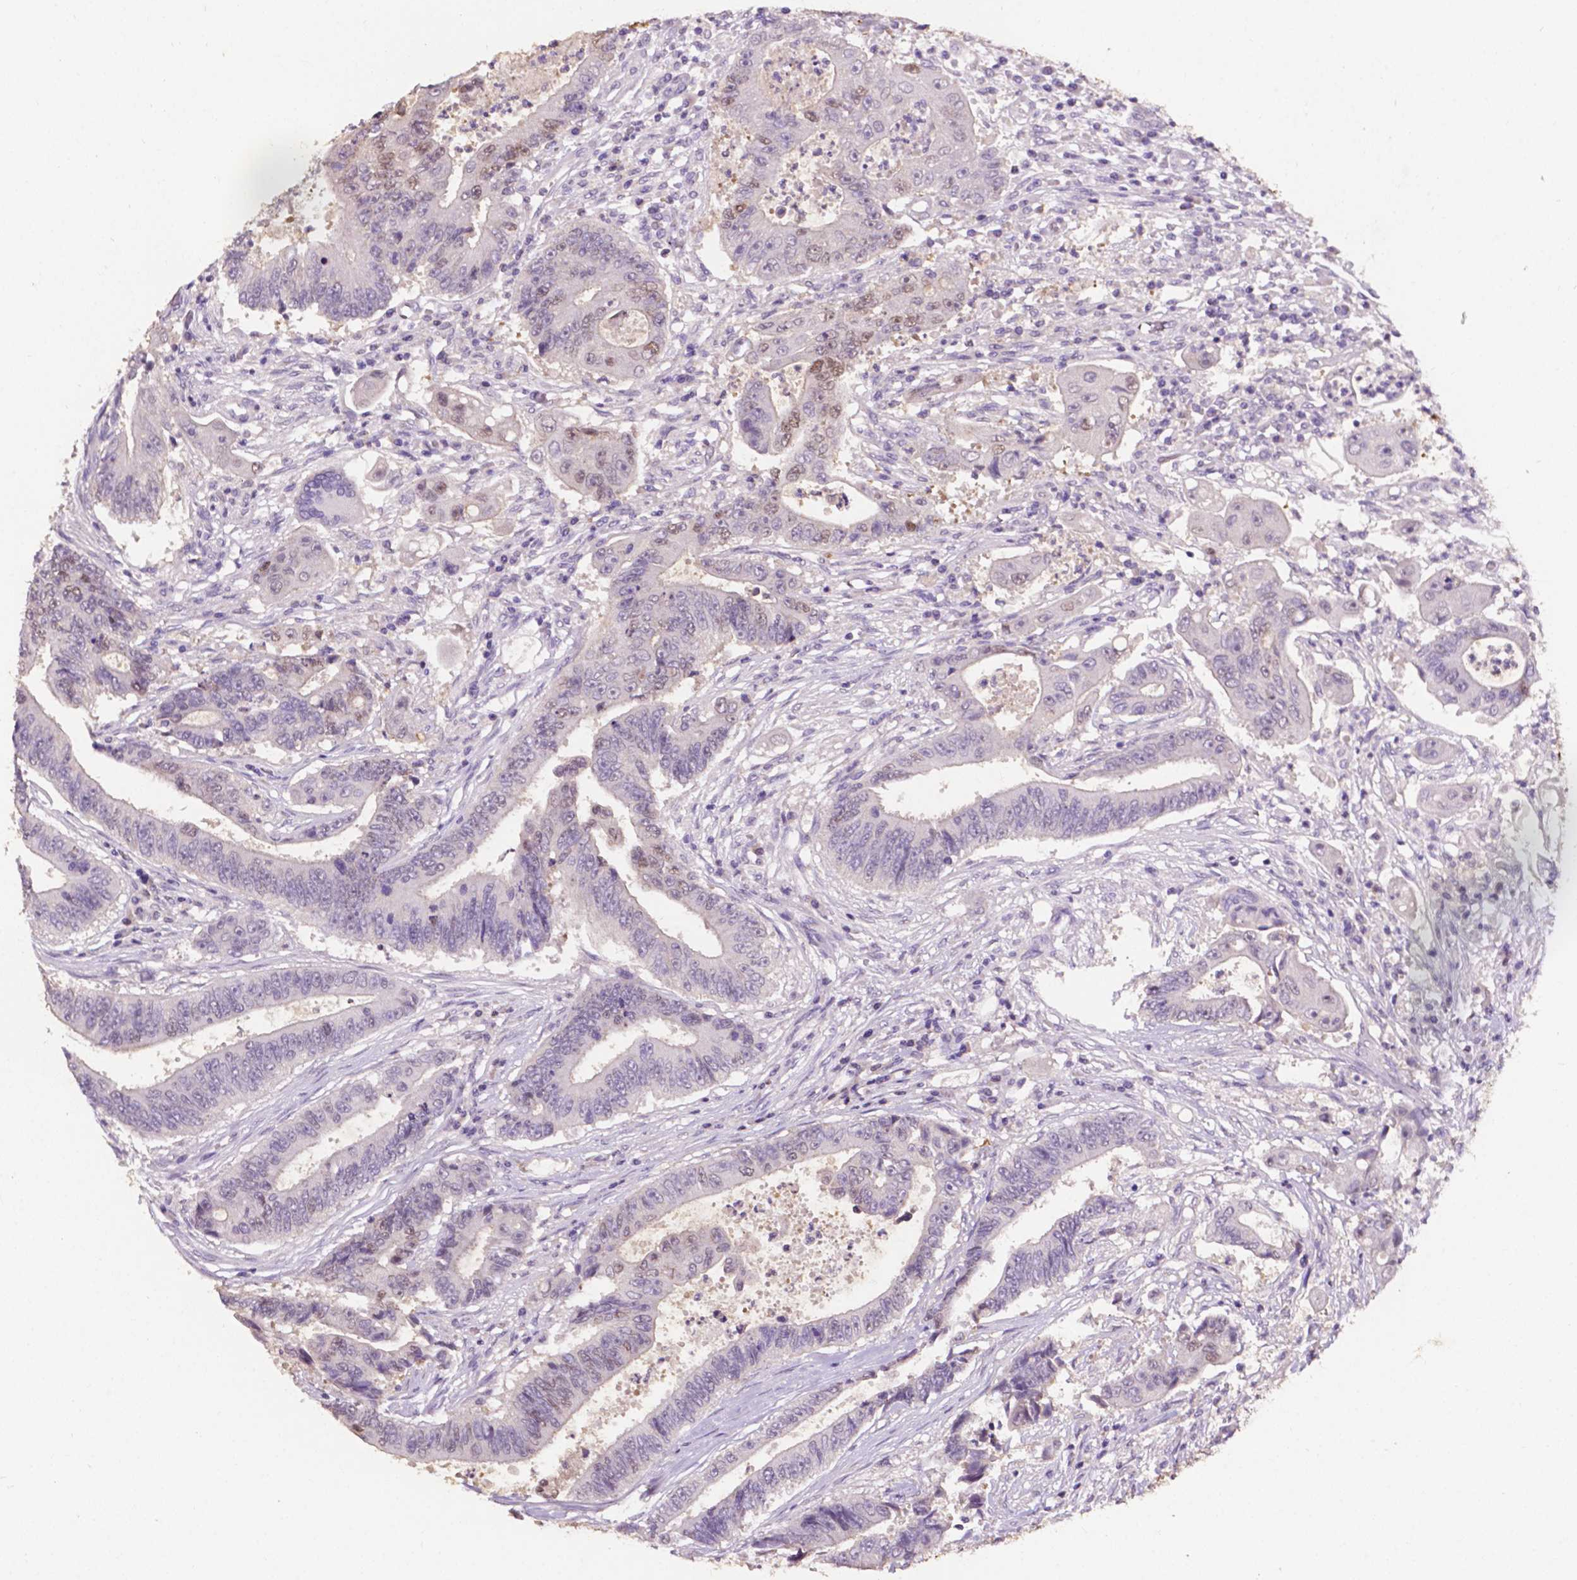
{"staining": {"intensity": "negative", "quantity": "none", "location": "none"}, "tissue": "colorectal cancer", "cell_type": "Tumor cells", "image_type": "cancer", "snomed": [{"axis": "morphology", "description": "Adenocarcinoma, NOS"}, {"axis": "topography", "description": "Rectum"}], "caption": "Immunohistochemistry (IHC) micrograph of human adenocarcinoma (colorectal) stained for a protein (brown), which reveals no expression in tumor cells.", "gene": "PSAT1", "patient": {"sex": "male", "age": 54}}